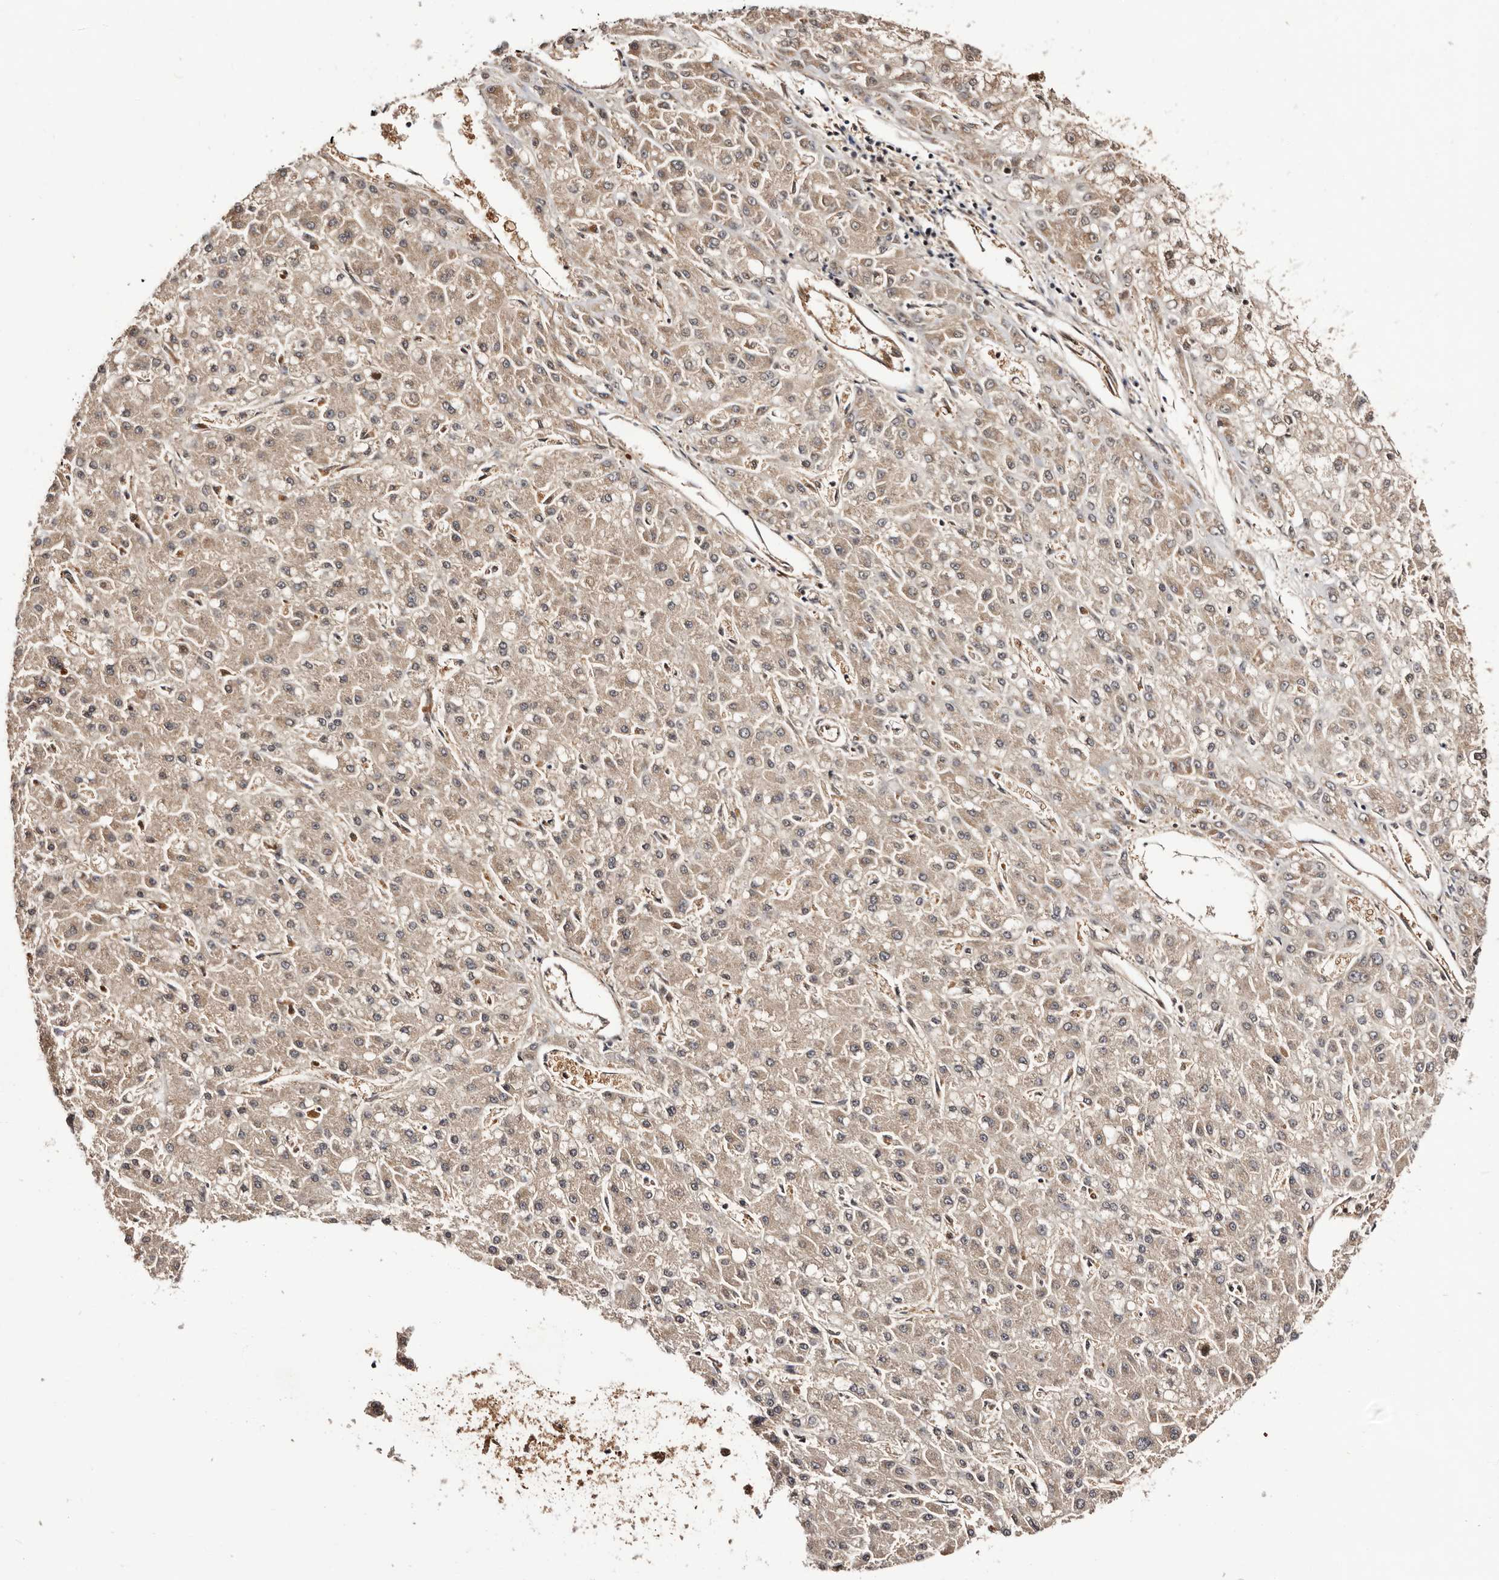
{"staining": {"intensity": "weak", "quantity": ">75%", "location": "cytoplasmic/membranous"}, "tissue": "liver cancer", "cell_type": "Tumor cells", "image_type": "cancer", "snomed": [{"axis": "morphology", "description": "Carcinoma, Hepatocellular, NOS"}, {"axis": "topography", "description": "Liver"}], "caption": "Protein staining reveals weak cytoplasmic/membranous positivity in about >75% of tumor cells in liver cancer.", "gene": "TP53I3", "patient": {"sex": "male", "age": 67}}